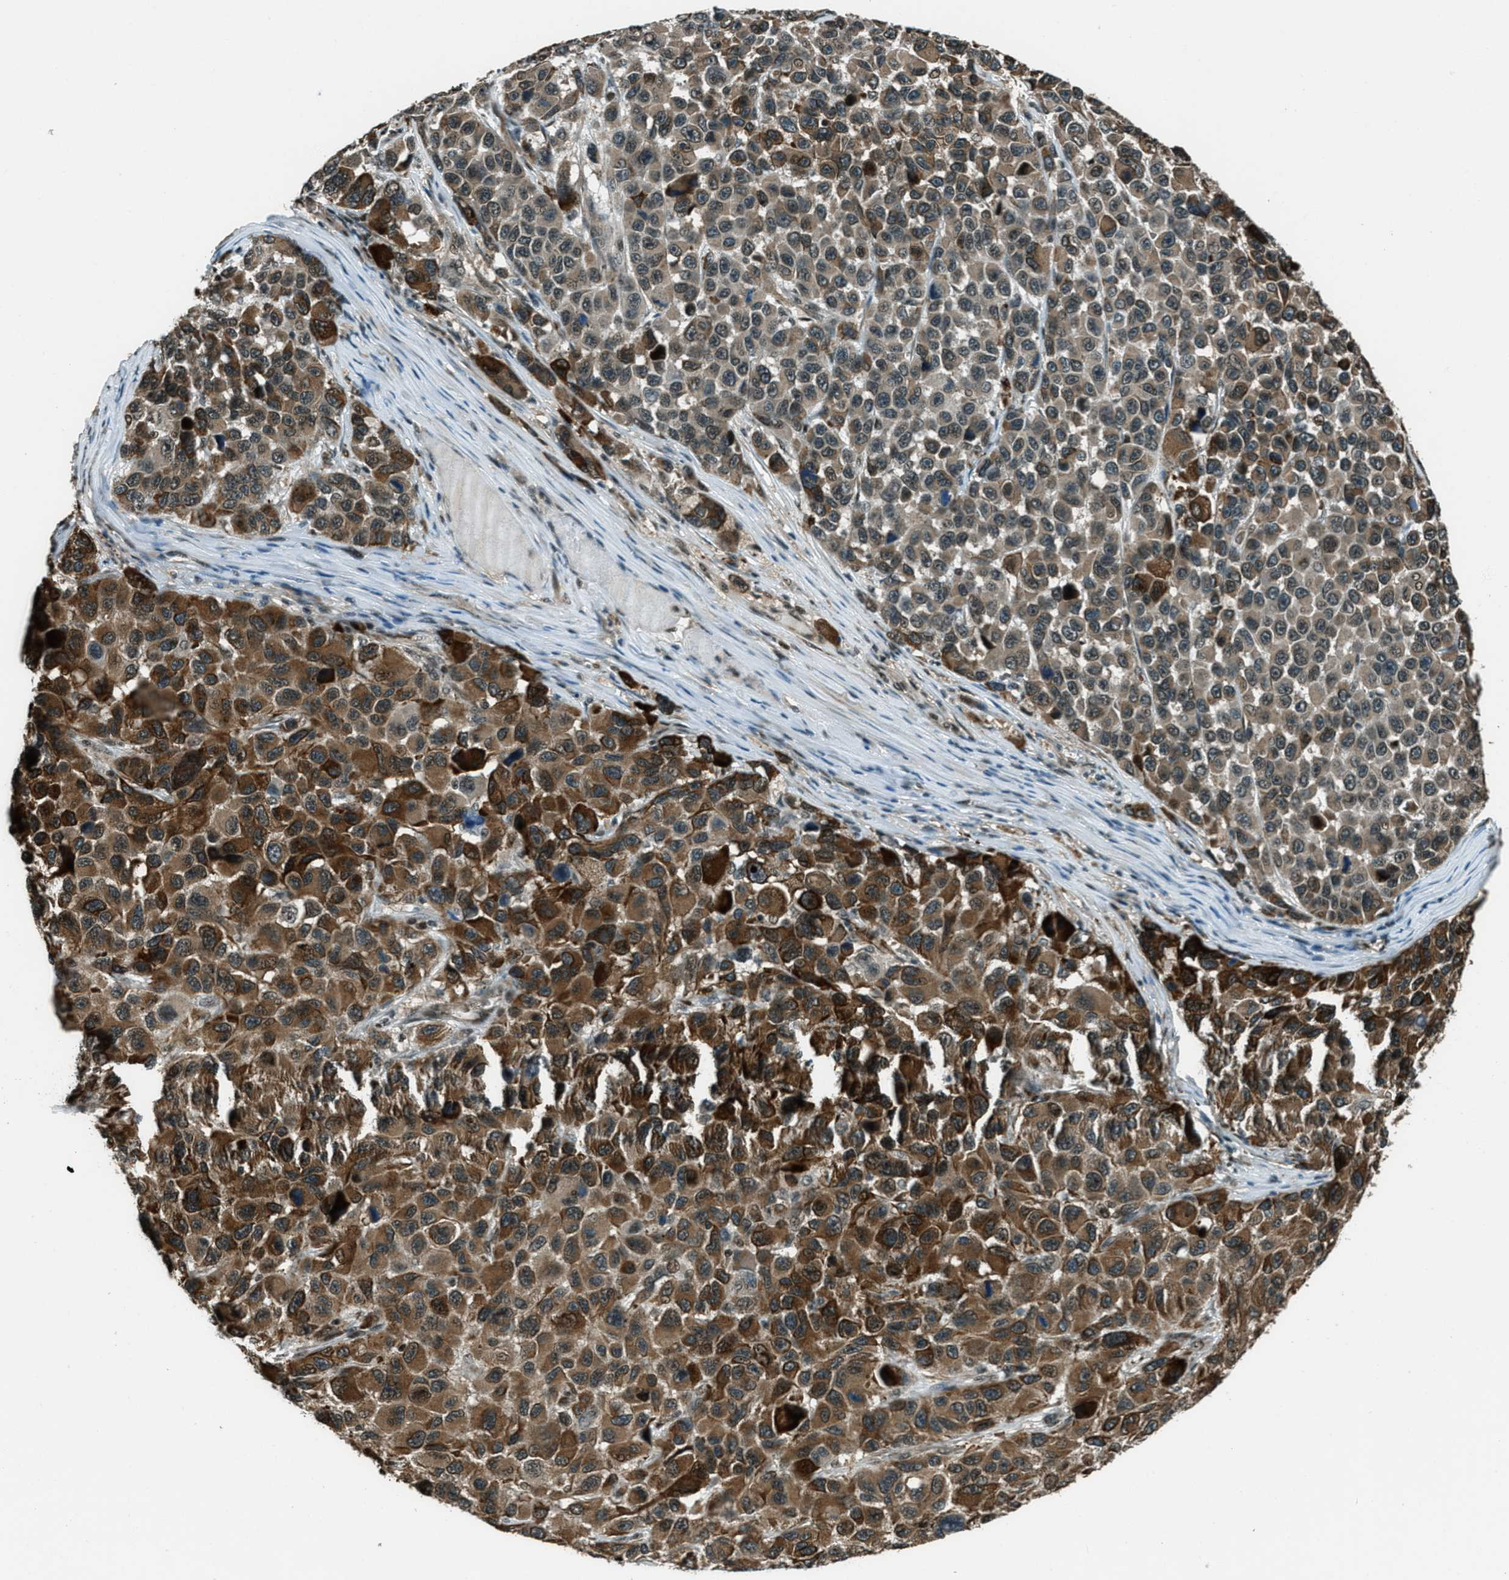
{"staining": {"intensity": "moderate", "quantity": ">75%", "location": "cytoplasmic/membranous,nuclear"}, "tissue": "melanoma", "cell_type": "Tumor cells", "image_type": "cancer", "snomed": [{"axis": "morphology", "description": "Malignant melanoma, NOS"}, {"axis": "topography", "description": "Skin"}], "caption": "Malignant melanoma stained with DAB (3,3'-diaminobenzidine) immunohistochemistry (IHC) reveals medium levels of moderate cytoplasmic/membranous and nuclear staining in approximately >75% of tumor cells.", "gene": "TARDBP", "patient": {"sex": "male", "age": 53}}